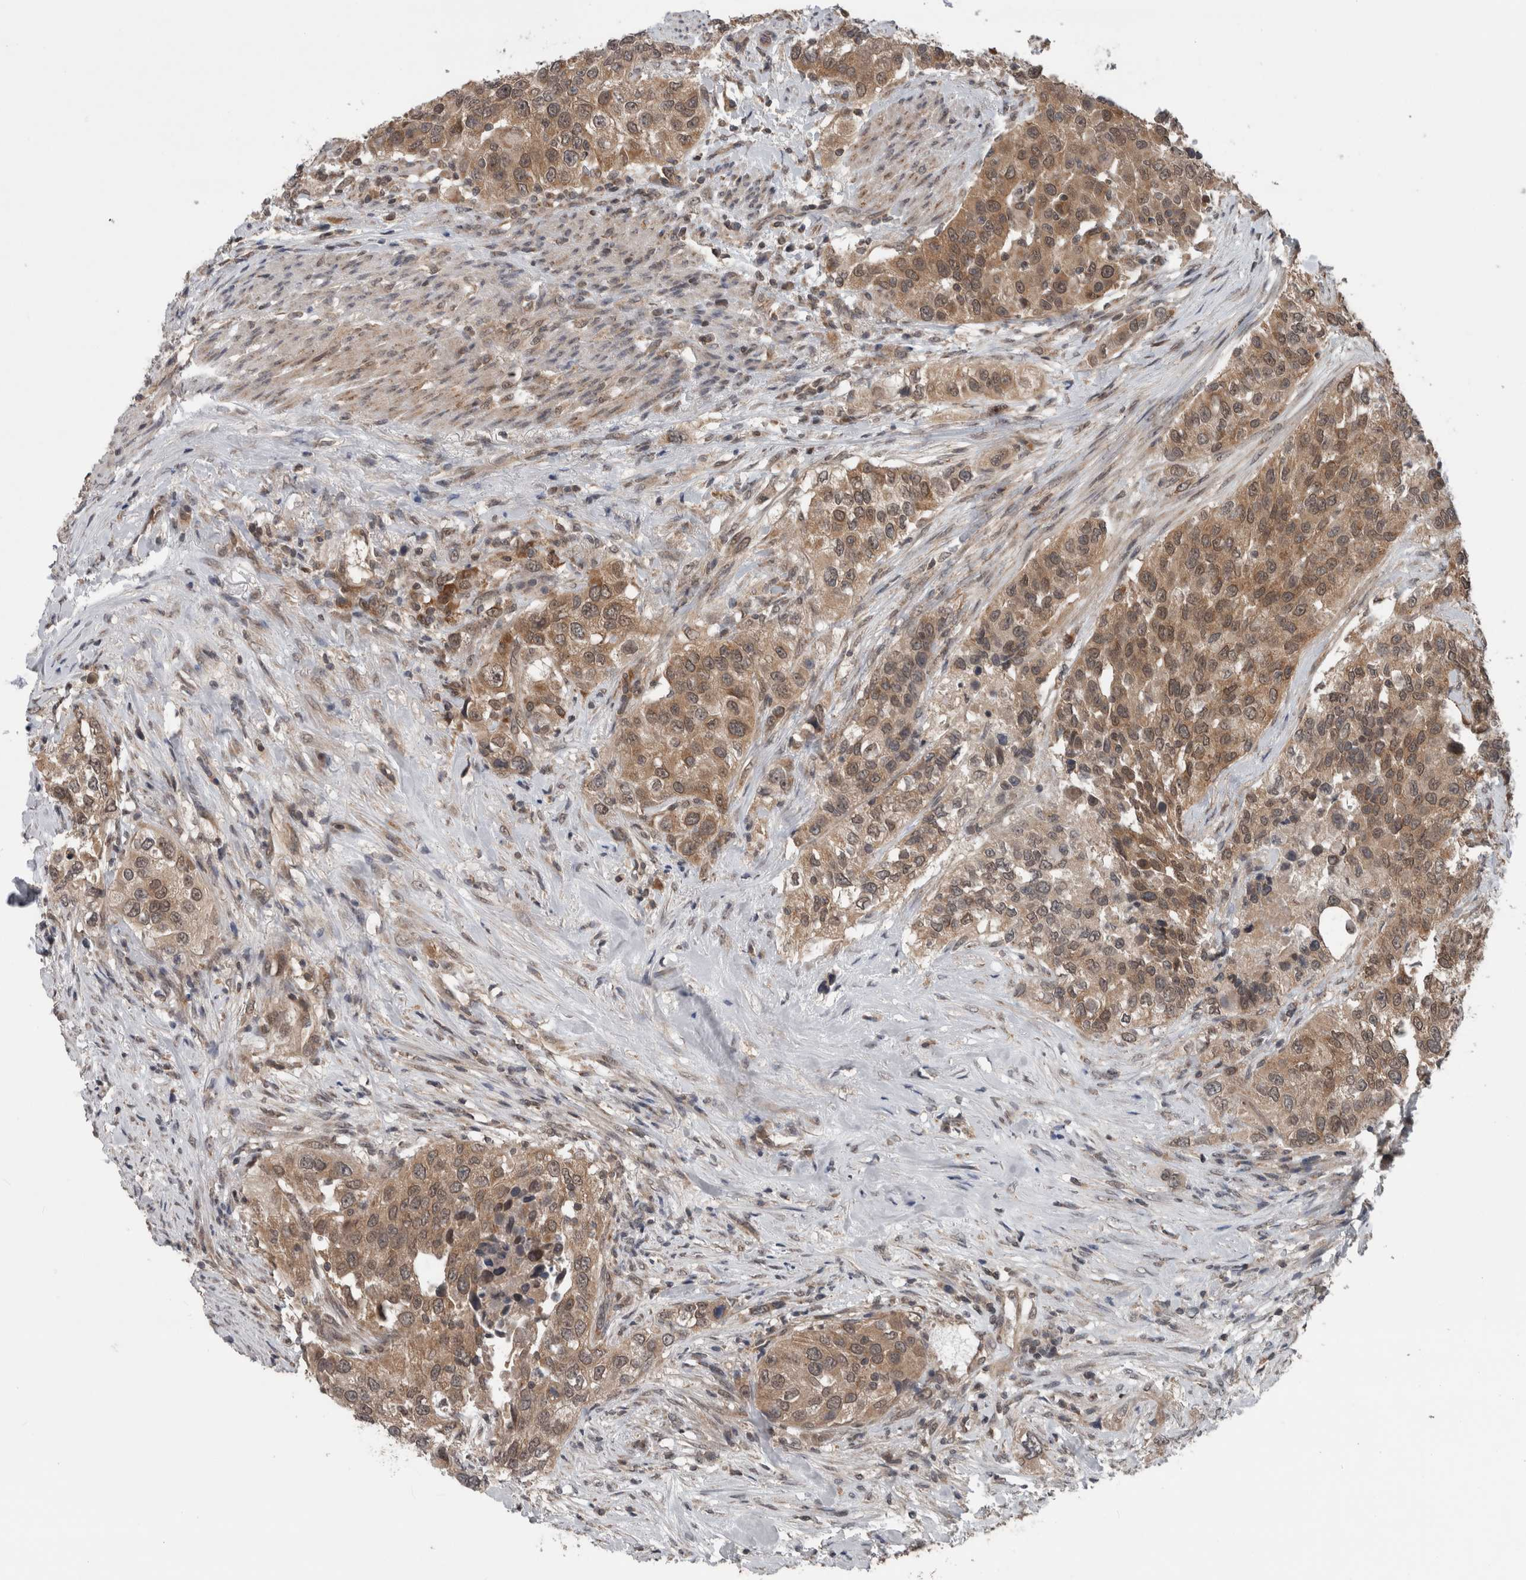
{"staining": {"intensity": "weak", "quantity": ">75%", "location": "cytoplasmic/membranous"}, "tissue": "urothelial cancer", "cell_type": "Tumor cells", "image_type": "cancer", "snomed": [{"axis": "morphology", "description": "Urothelial carcinoma, High grade"}, {"axis": "topography", "description": "Urinary bladder"}], "caption": "Immunohistochemical staining of human high-grade urothelial carcinoma exhibits weak cytoplasmic/membranous protein expression in approximately >75% of tumor cells.", "gene": "ENY2", "patient": {"sex": "female", "age": 80}}